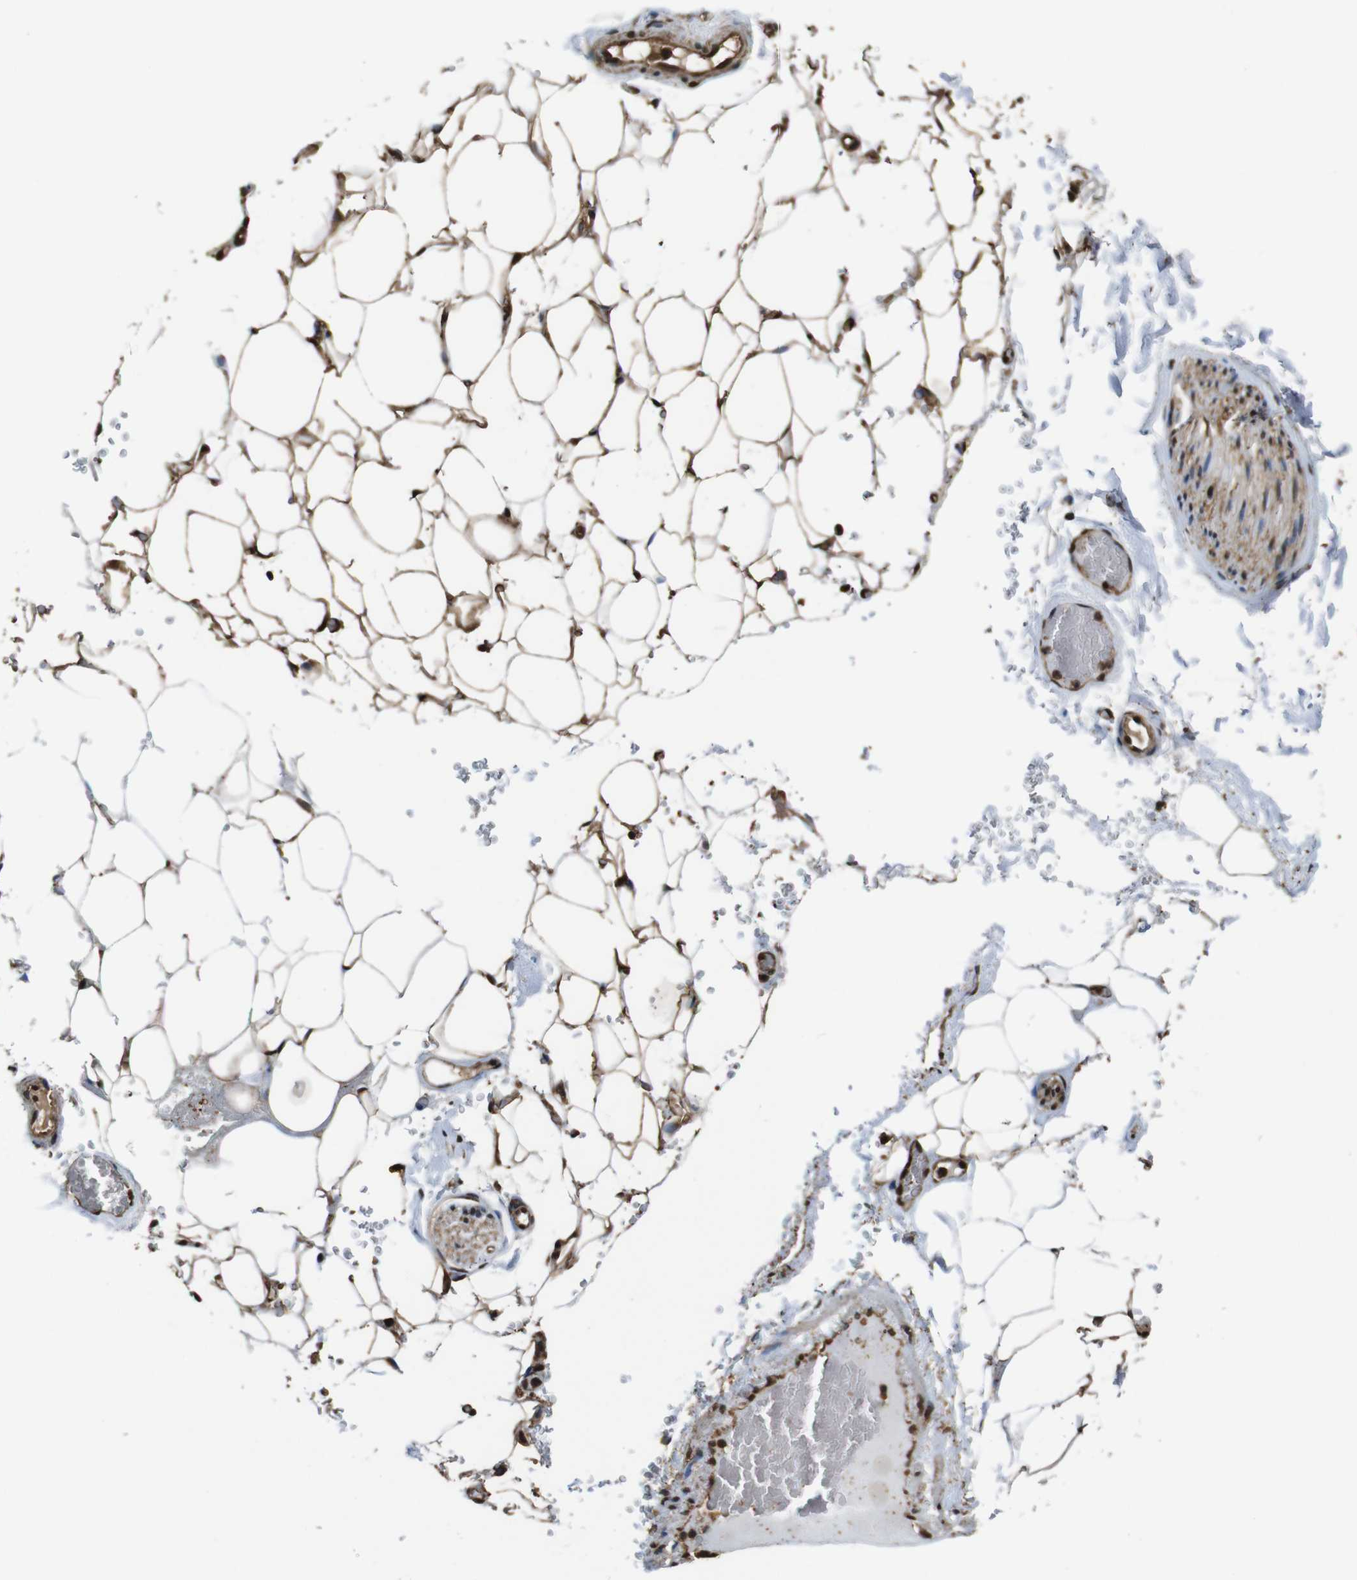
{"staining": {"intensity": "strong", "quantity": ">75%", "location": "cytoplasmic/membranous,nuclear"}, "tissue": "adipose tissue", "cell_type": "Adipocytes", "image_type": "normal", "snomed": [{"axis": "morphology", "description": "Normal tissue, NOS"}, {"axis": "topography", "description": "Peripheral nerve tissue"}], "caption": "A photomicrograph showing strong cytoplasmic/membranous,nuclear staining in approximately >75% of adipocytes in benign adipose tissue, as visualized by brown immunohistochemical staining.", "gene": "VCP", "patient": {"sex": "male", "age": 70}}